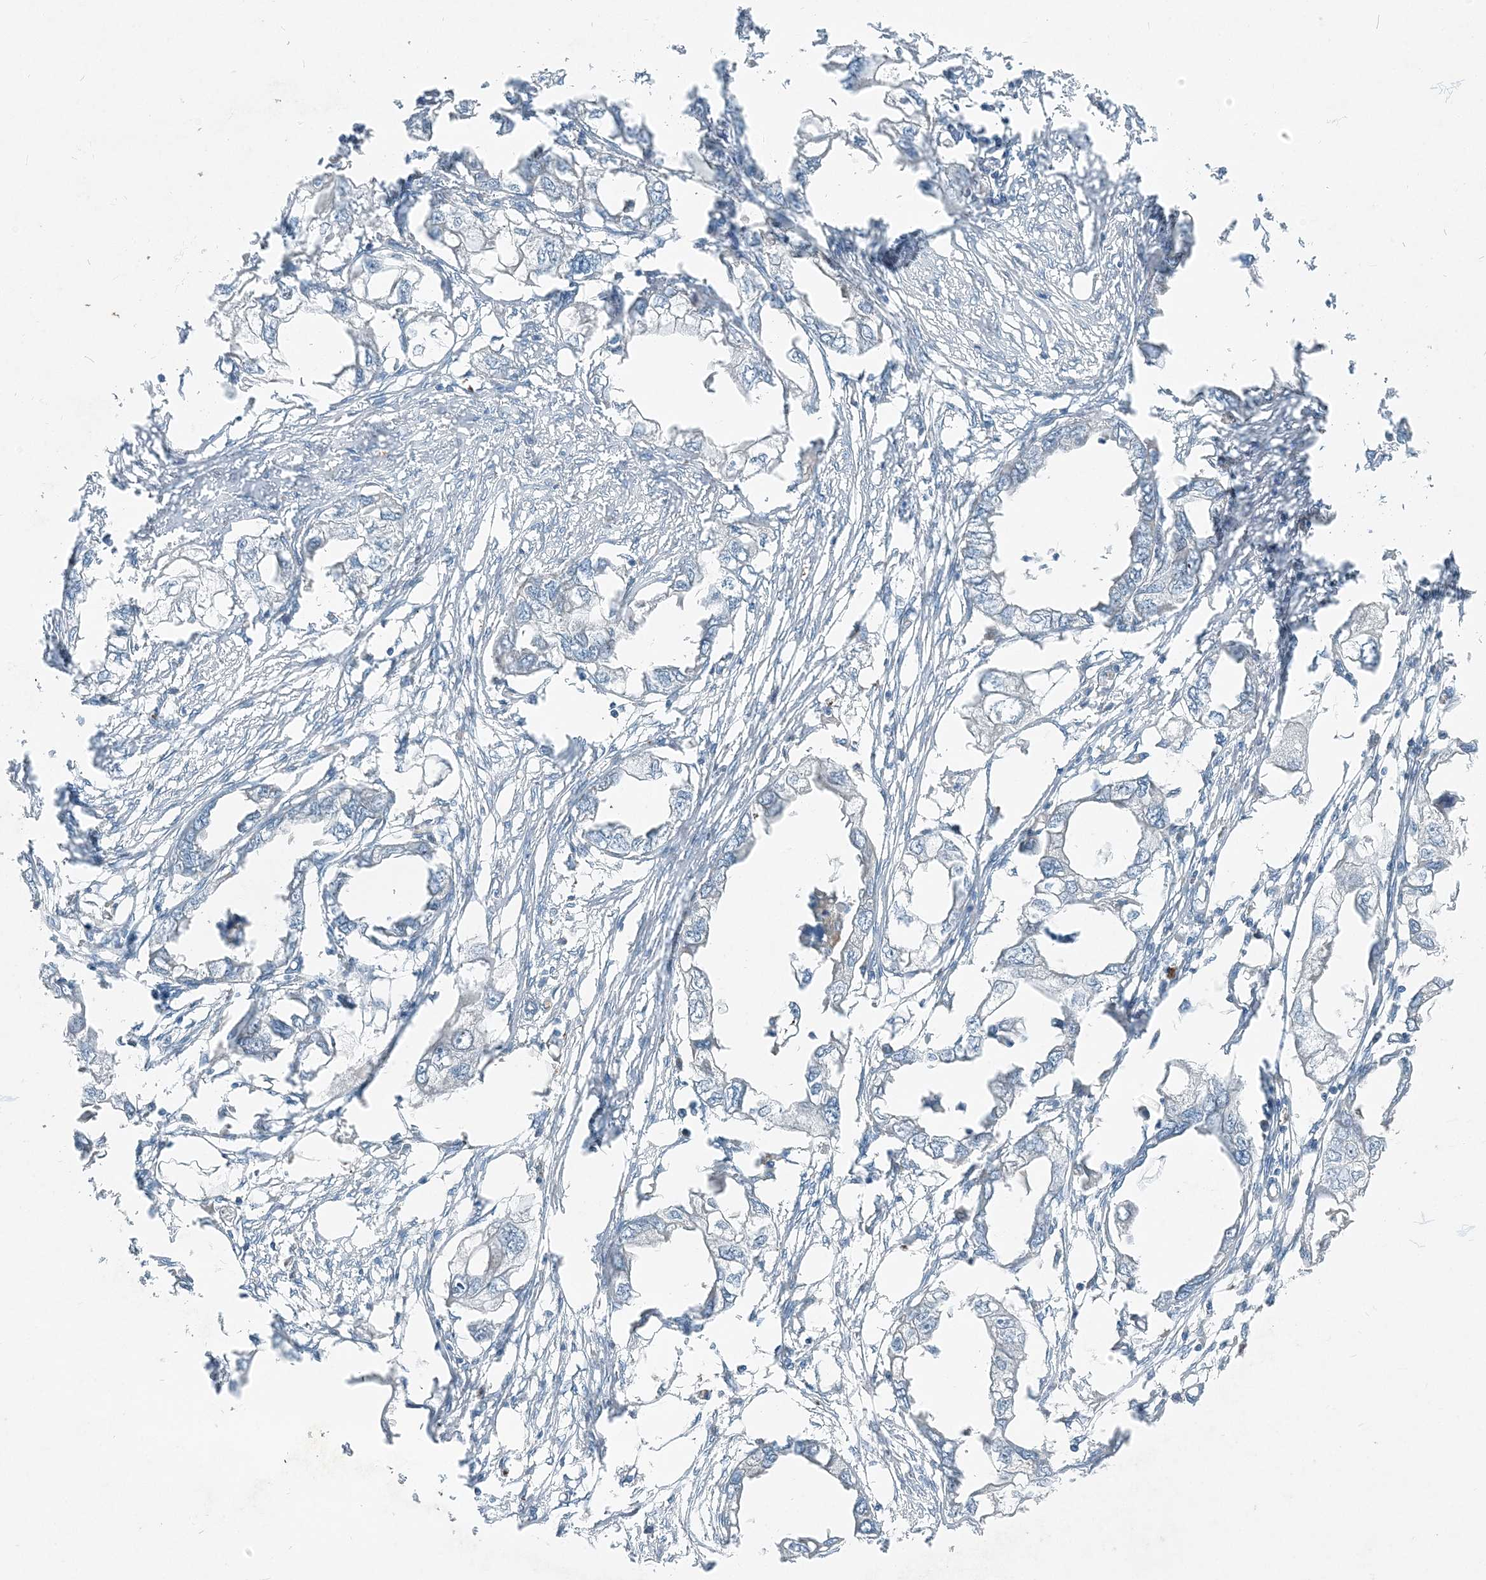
{"staining": {"intensity": "negative", "quantity": "none", "location": "none"}, "tissue": "endometrial cancer", "cell_type": "Tumor cells", "image_type": "cancer", "snomed": [{"axis": "morphology", "description": "Adenocarcinoma, NOS"}, {"axis": "morphology", "description": "Adenocarcinoma, metastatic, NOS"}, {"axis": "topography", "description": "Adipose tissue"}, {"axis": "topography", "description": "Endometrium"}], "caption": "There is no significant expression in tumor cells of endometrial adenocarcinoma.", "gene": "ARMH1", "patient": {"sex": "female", "age": 67}}